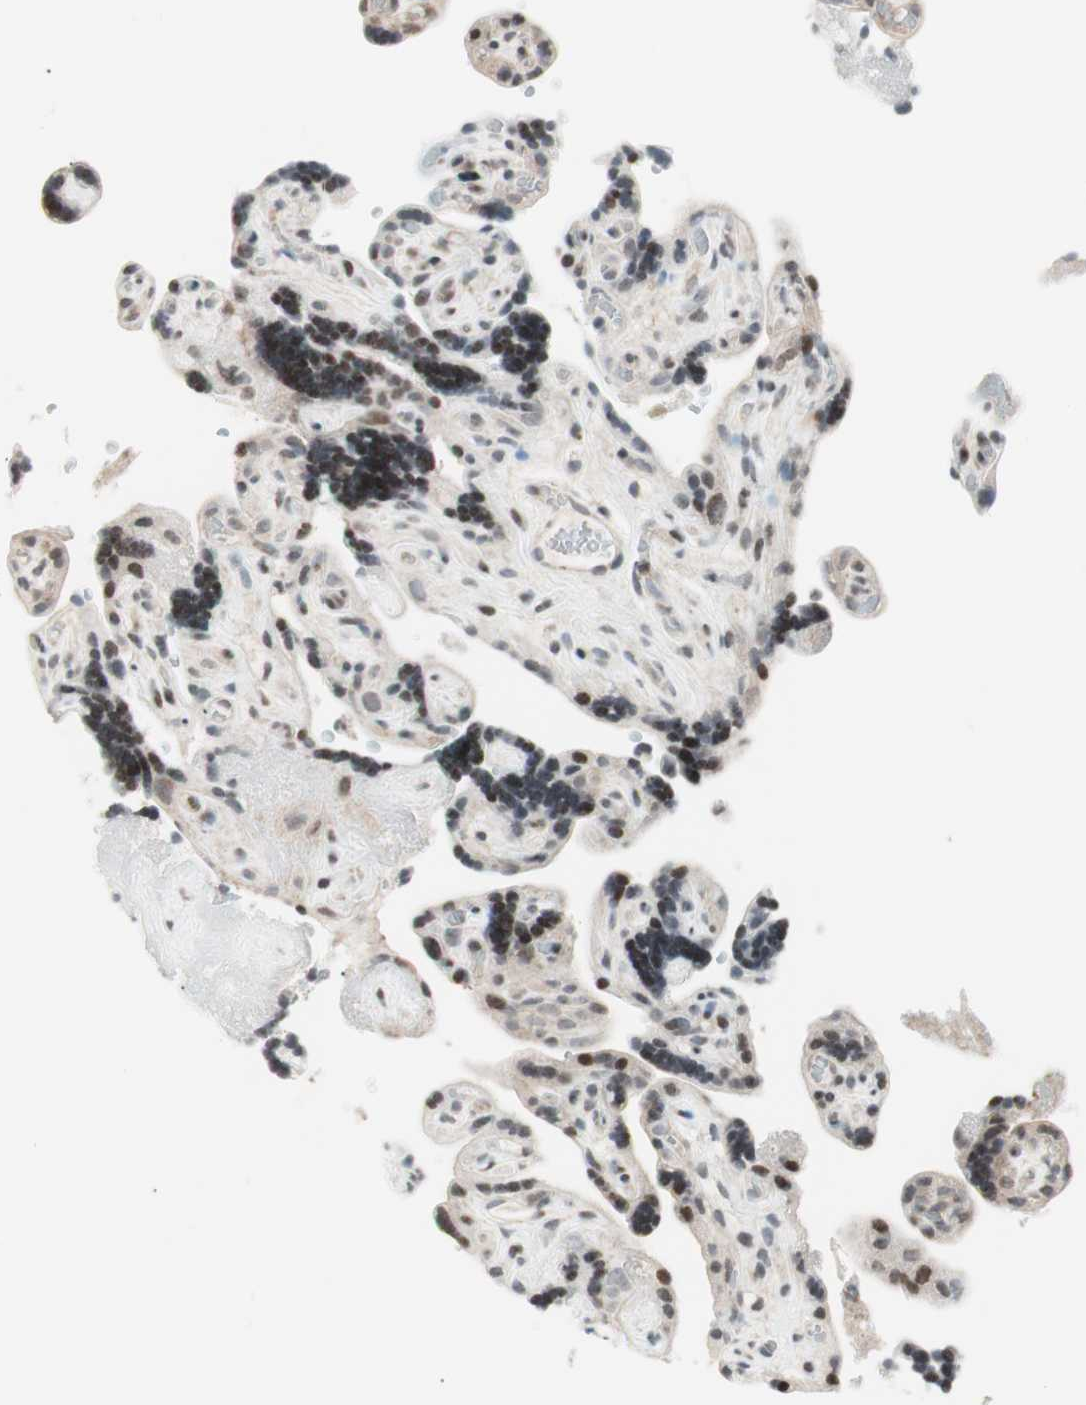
{"staining": {"intensity": "strong", "quantity": ">75%", "location": "cytoplasmic/membranous,nuclear"}, "tissue": "placenta", "cell_type": "Trophoblastic cells", "image_type": "normal", "snomed": [{"axis": "morphology", "description": "Normal tissue, NOS"}, {"axis": "topography", "description": "Placenta"}], "caption": "The photomicrograph exhibits a brown stain indicating the presence of a protein in the cytoplasmic/membranous,nuclear of trophoblastic cells in placenta. (DAB (3,3'-diaminobenzidine) IHC with brightfield microscopy, high magnification).", "gene": "TPT1", "patient": {"sex": "female", "age": 30}}